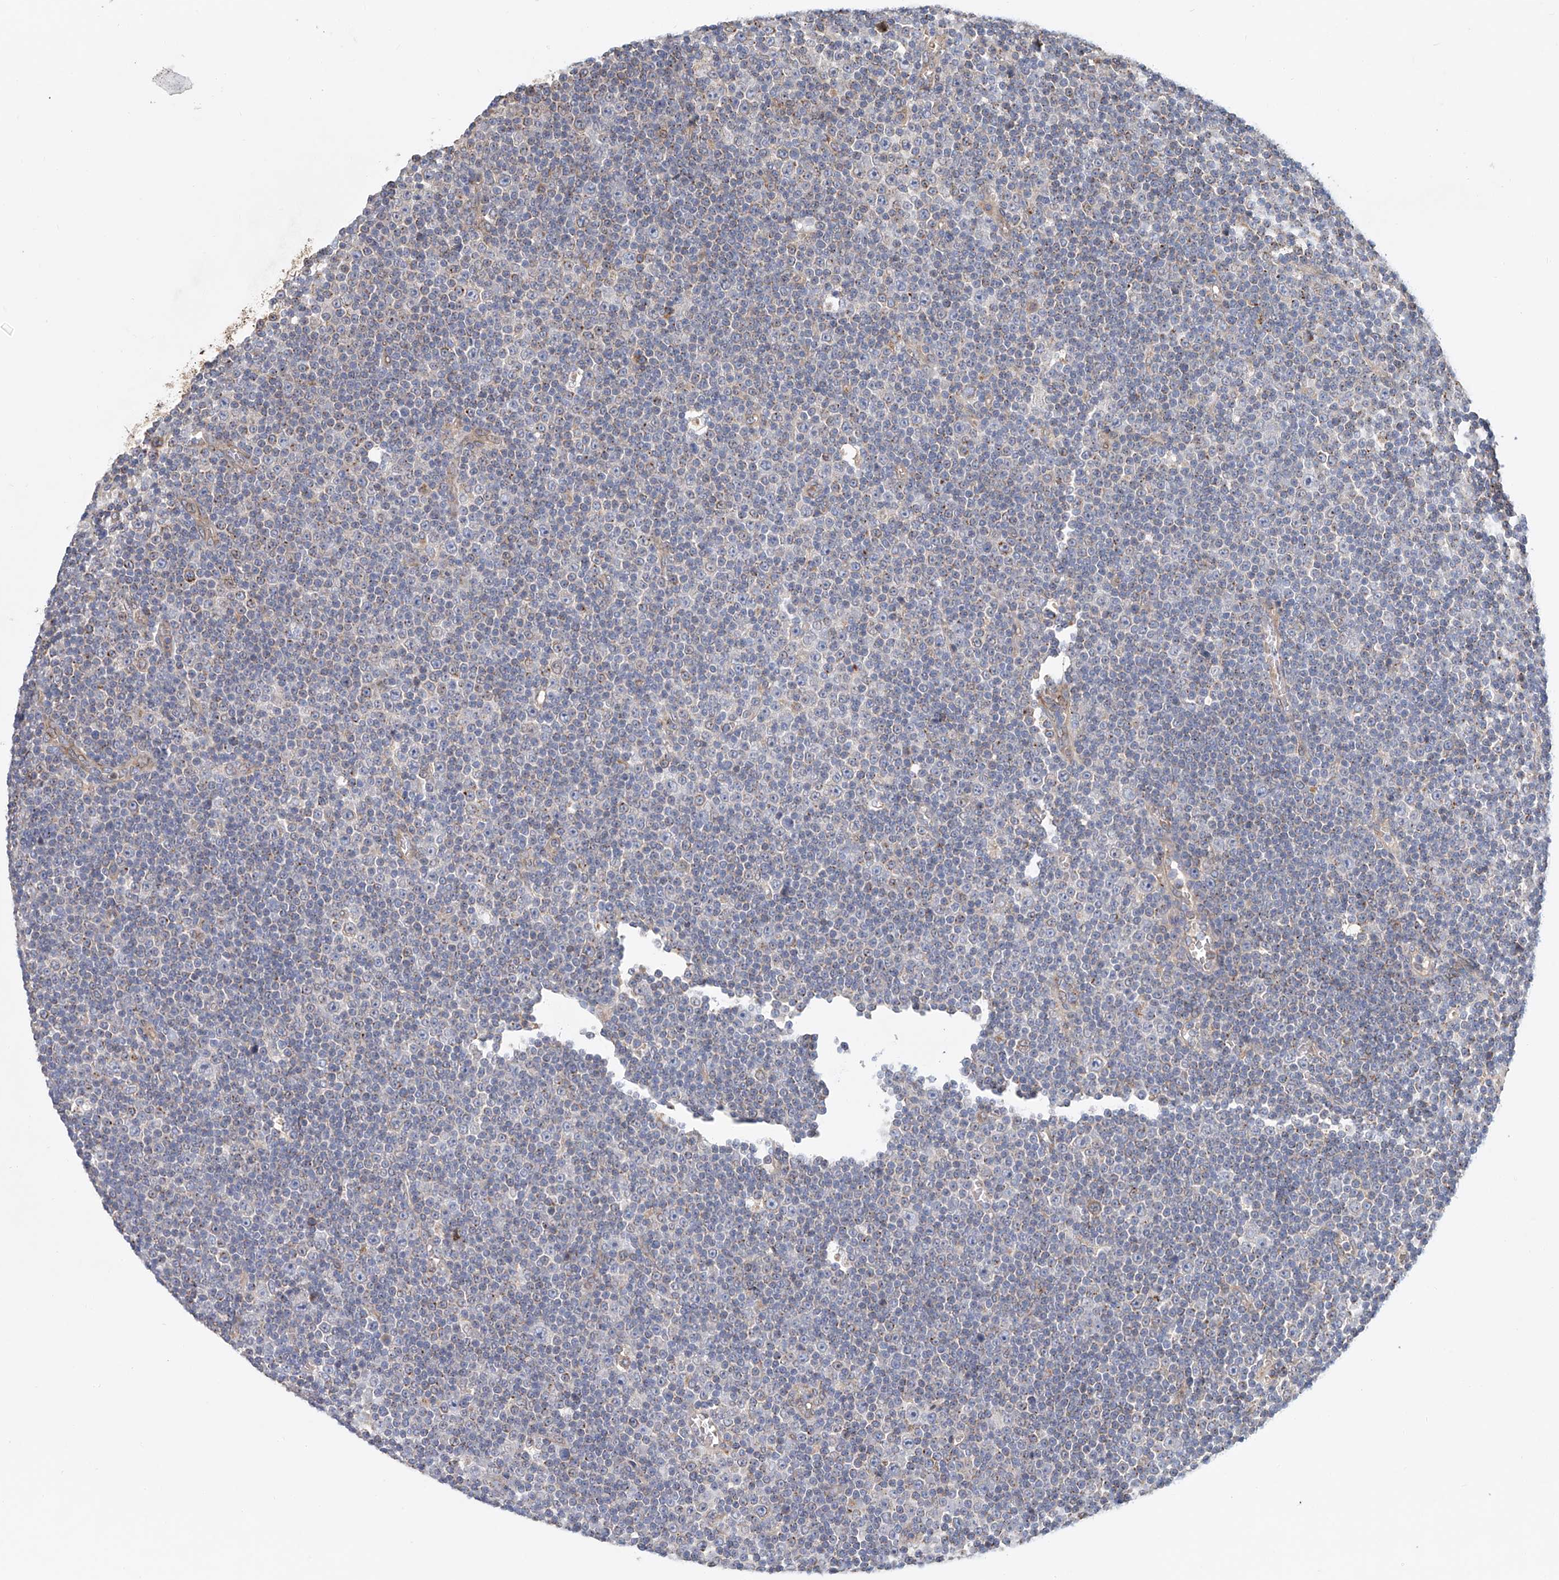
{"staining": {"intensity": "moderate", "quantity": "<25%", "location": "cytoplasmic/membranous"}, "tissue": "lymphoma", "cell_type": "Tumor cells", "image_type": "cancer", "snomed": [{"axis": "morphology", "description": "Malignant lymphoma, non-Hodgkin's type, Low grade"}, {"axis": "topography", "description": "Lymph node"}], "caption": "Tumor cells show moderate cytoplasmic/membranous staining in about <25% of cells in lymphoma.", "gene": "HGSNAT", "patient": {"sex": "female", "age": 67}}